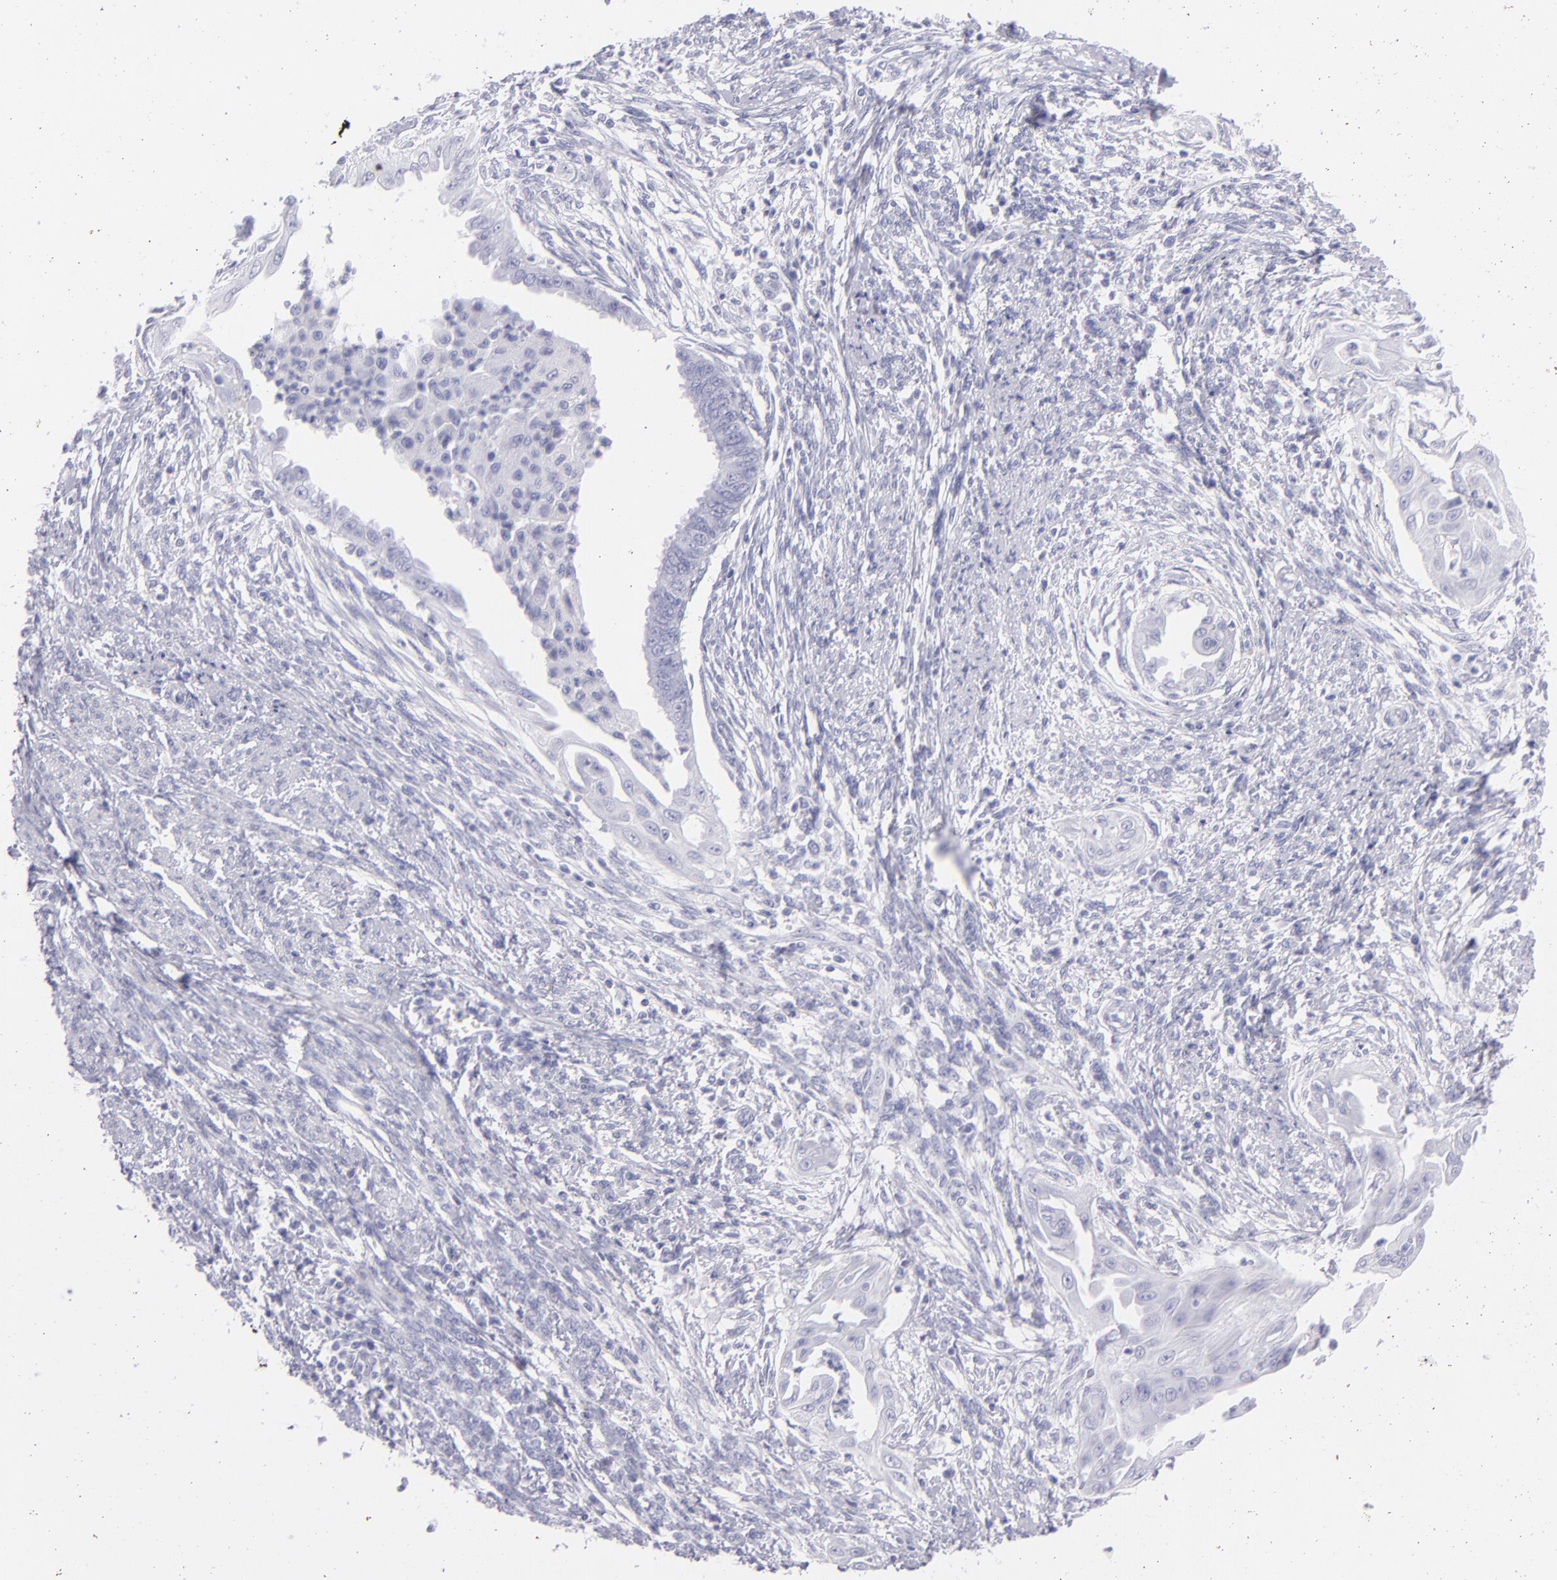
{"staining": {"intensity": "negative", "quantity": "none", "location": "none"}, "tissue": "endometrial cancer", "cell_type": "Tumor cells", "image_type": "cancer", "snomed": [{"axis": "morphology", "description": "Adenocarcinoma, NOS"}, {"axis": "topography", "description": "Endometrium"}], "caption": "This histopathology image is of endometrial adenocarcinoma stained with immunohistochemistry (IHC) to label a protein in brown with the nuclei are counter-stained blue. There is no expression in tumor cells. The staining is performed using DAB brown chromogen with nuclei counter-stained in using hematoxylin.", "gene": "PRPH", "patient": {"sex": "female", "age": 66}}